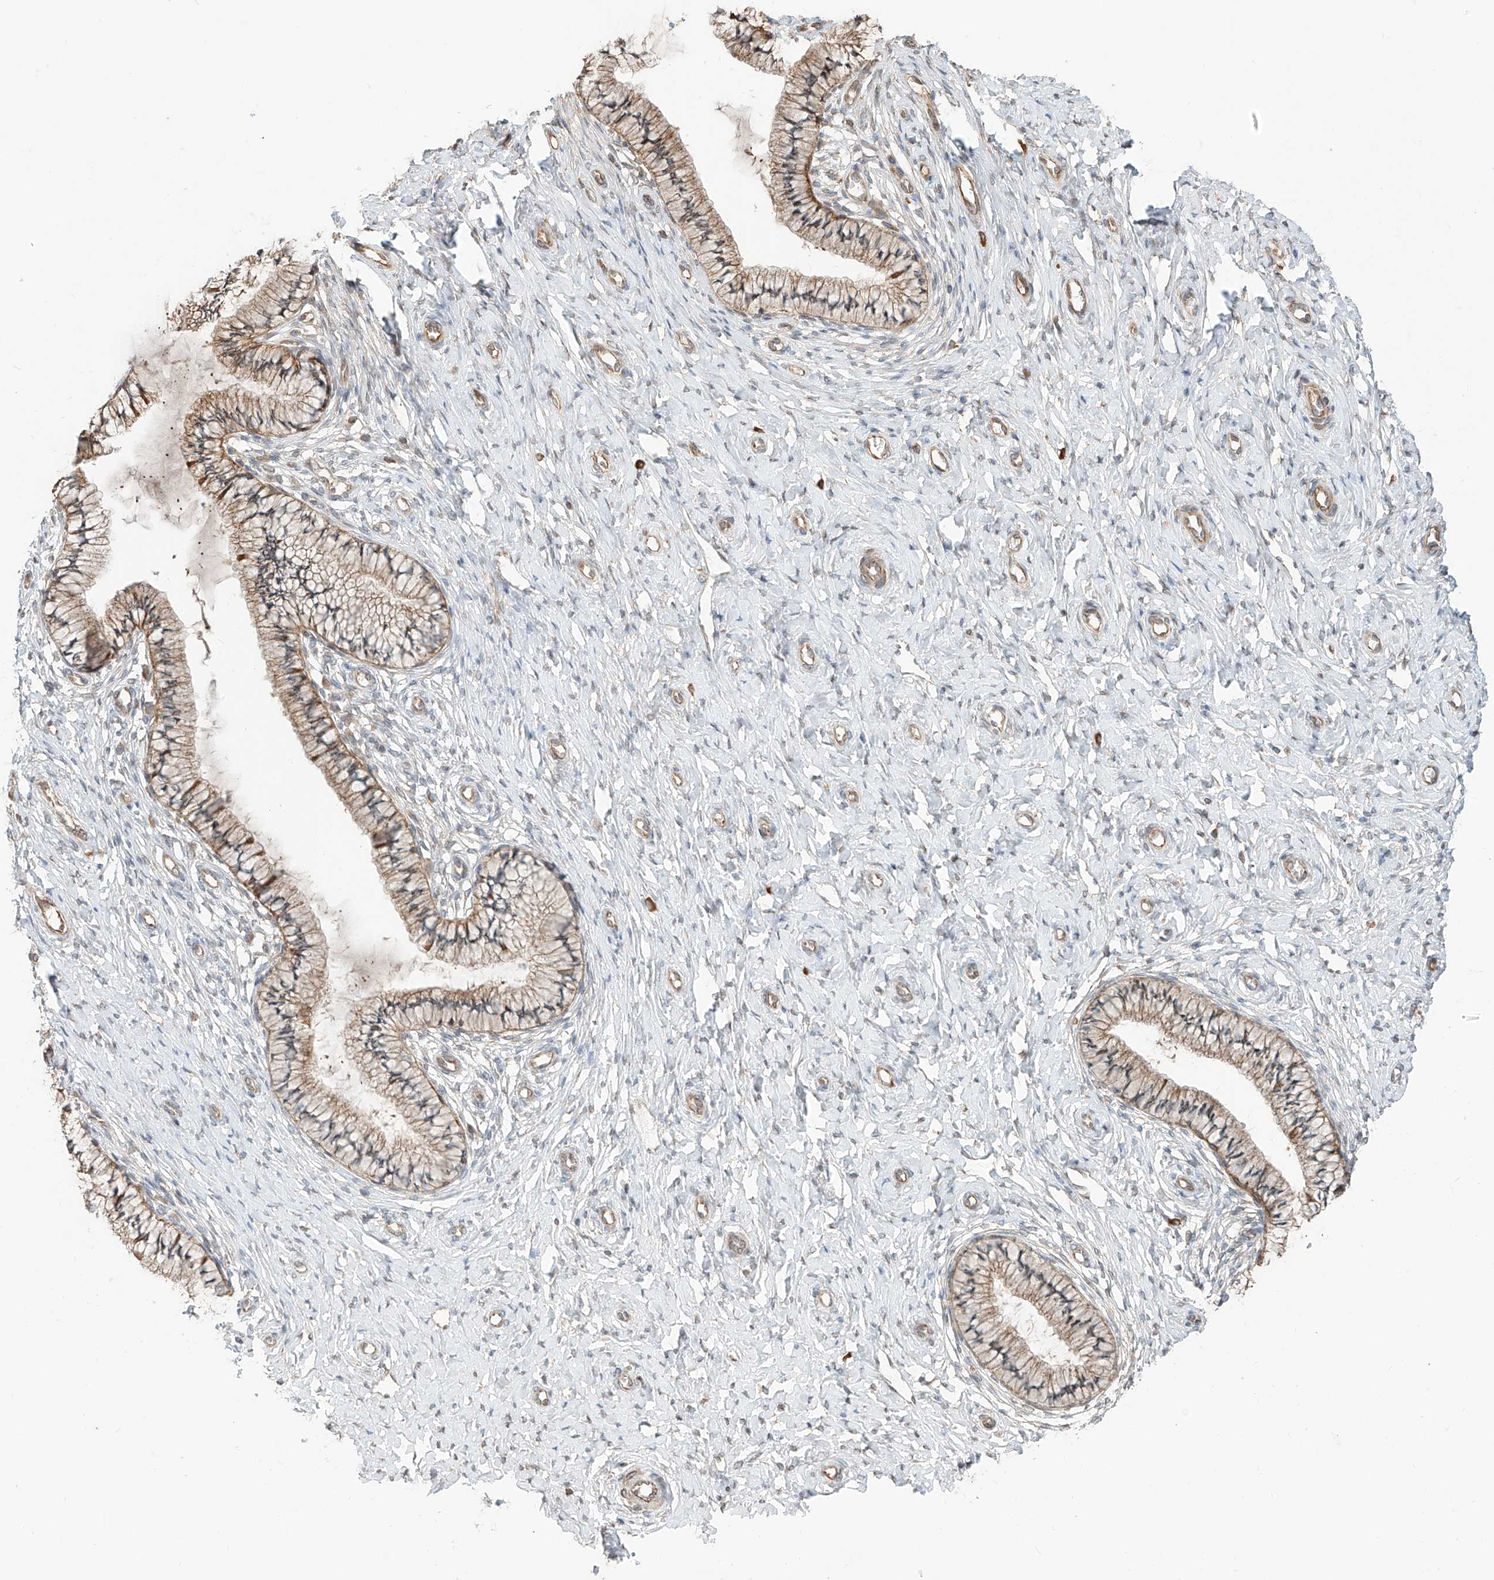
{"staining": {"intensity": "moderate", "quantity": ">75%", "location": "cytoplasmic/membranous"}, "tissue": "cervix", "cell_type": "Glandular cells", "image_type": "normal", "snomed": [{"axis": "morphology", "description": "Normal tissue, NOS"}, {"axis": "topography", "description": "Cervix"}], "caption": "Immunohistochemistry (DAB (3,3'-diaminobenzidine)) staining of normal cervix demonstrates moderate cytoplasmic/membranous protein staining in about >75% of glandular cells. (Brightfield microscopy of DAB IHC at high magnification).", "gene": "CEP162", "patient": {"sex": "female", "age": 36}}